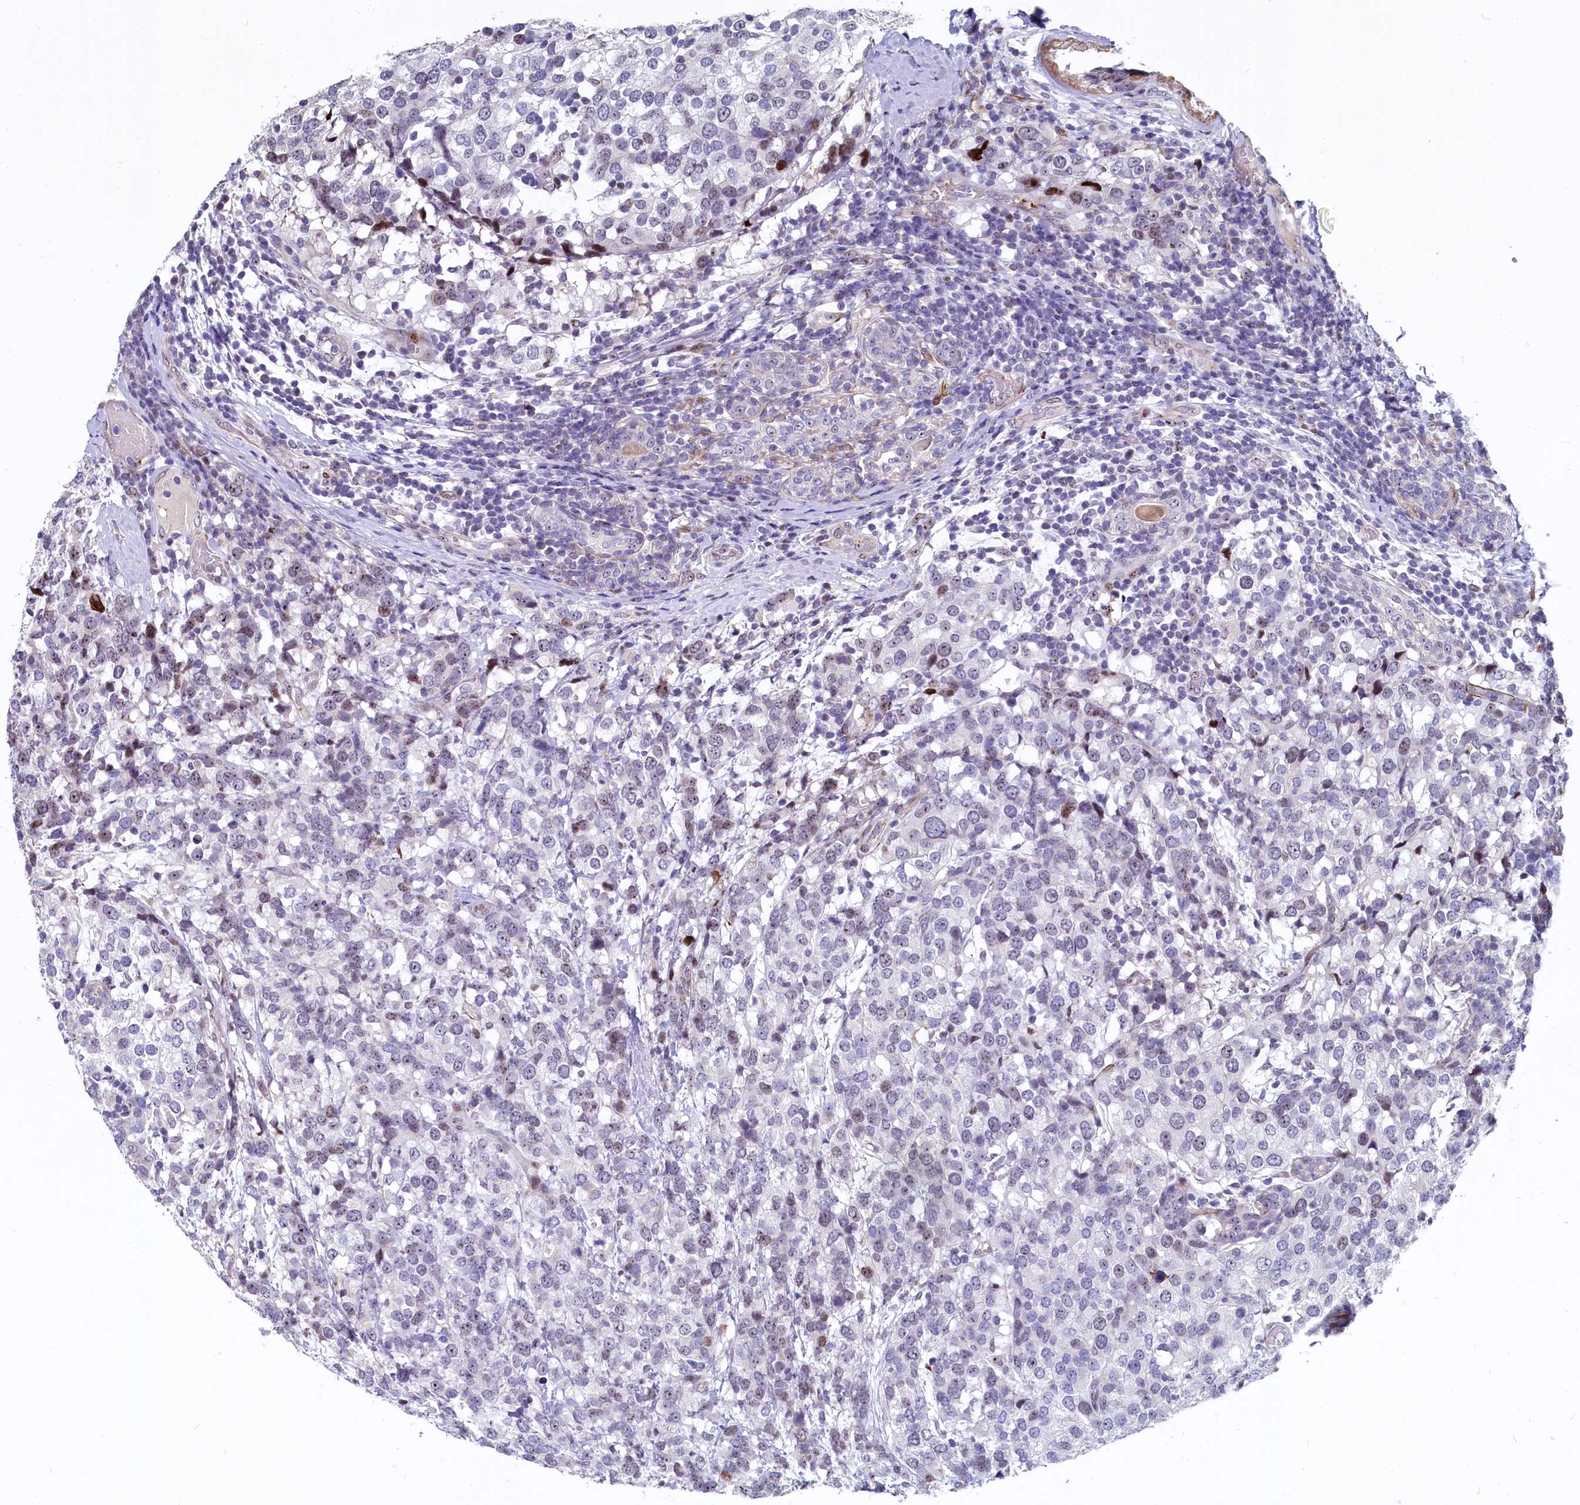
{"staining": {"intensity": "moderate", "quantity": "<25%", "location": "nuclear"}, "tissue": "breast cancer", "cell_type": "Tumor cells", "image_type": "cancer", "snomed": [{"axis": "morphology", "description": "Lobular carcinoma"}, {"axis": "topography", "description": "Breast"}], "caption": "High-magnification brightfield microscopy of lobular carcinoma (breast) stained with DAB (brown) and counterstained with hematoxylin (blue). tumor cells exhibit moderate nuclear expression is present in approximately<25% of cells. The protein is stained brown, and the nuclei are stained in blue (DAB IHC with brightfield microscopy, high magnification).", "gene": "ASXL3", "patient": {"sex": "female", "age": 59}}